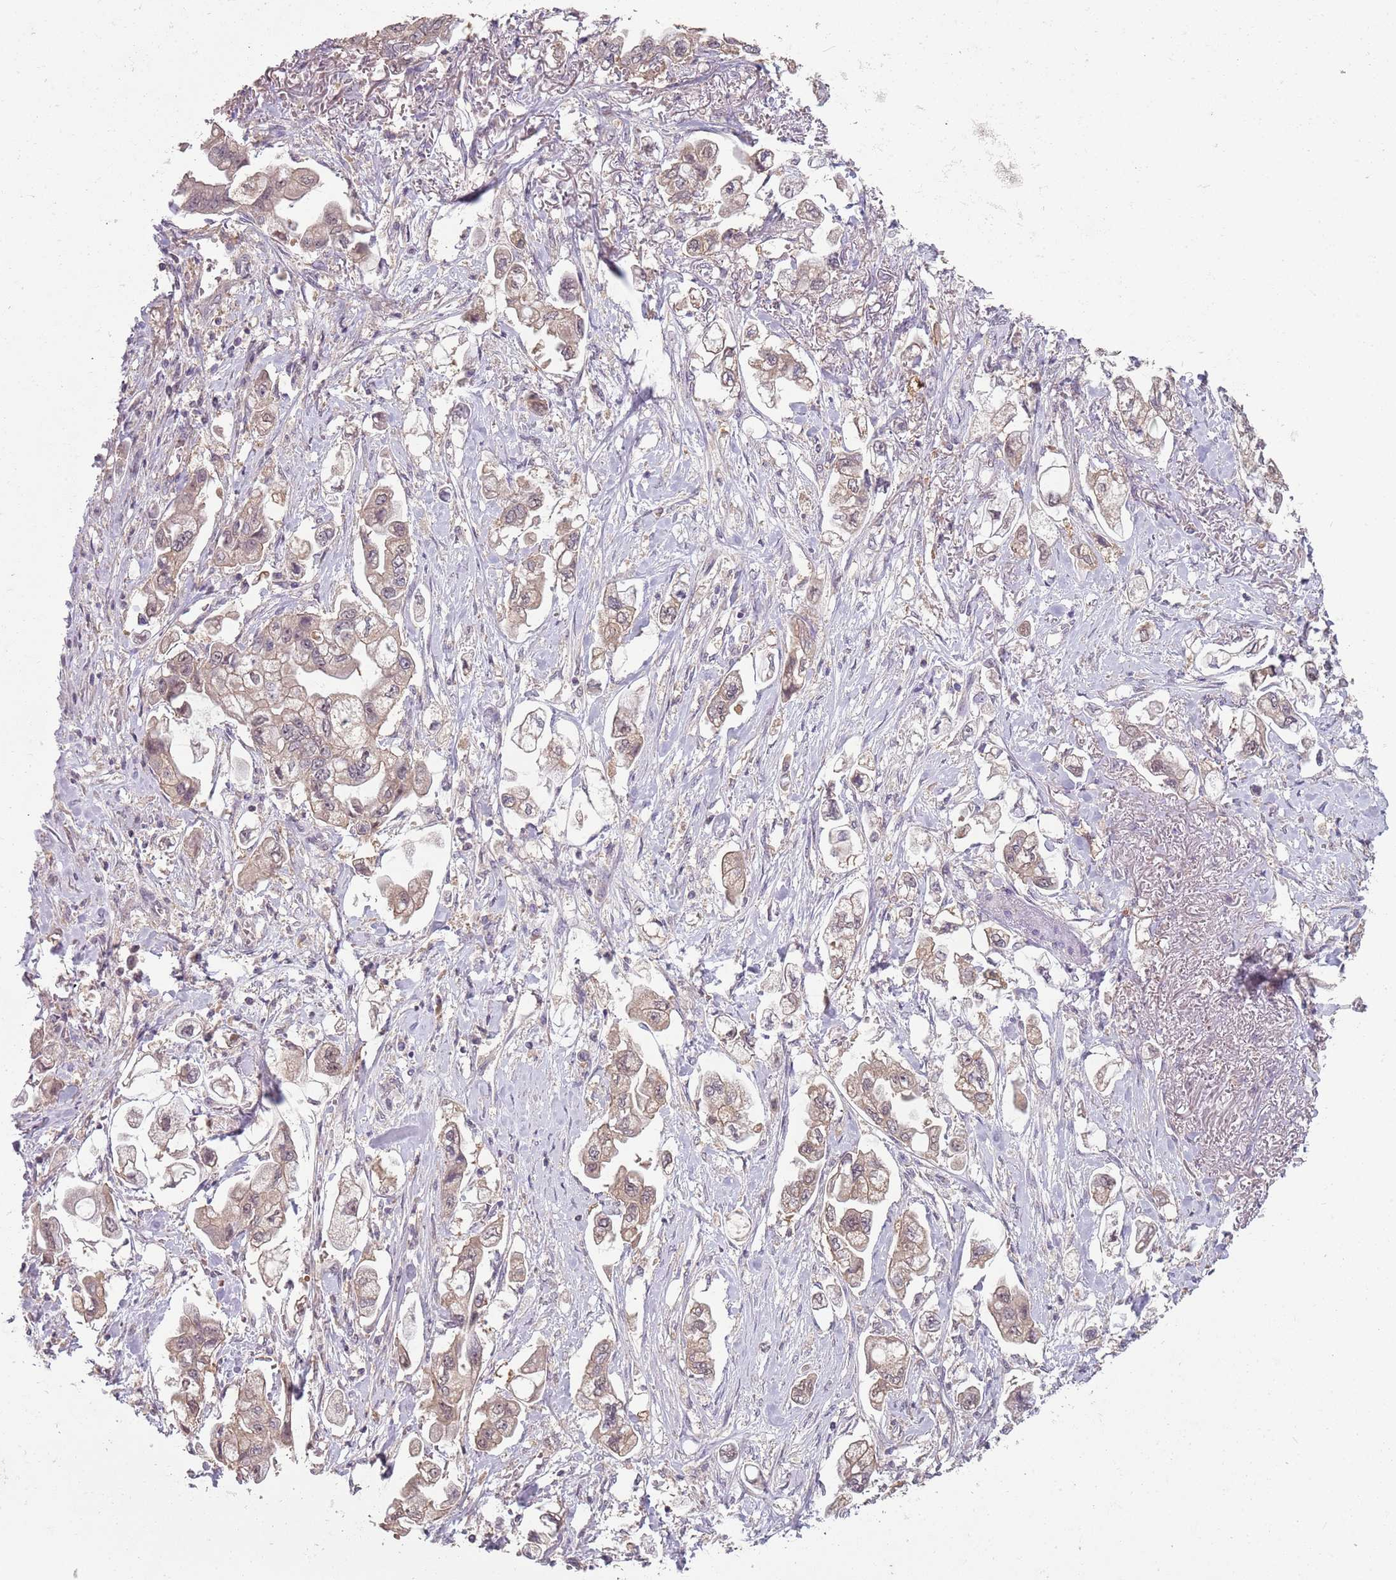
{"staining": {"intensity": "weak", "quantity": ">75%", "location": "cytoplasmic/membranous"}, "tissue": "stomach cancer", "cell_type": "Tumor cells", "image_type": "cancer", "snomed": [{"axis": "morphology", "description": "Adenocarcinoma, NOS"}, {"axis": "topography", "description": "Stomach"}], "caption": "Tumor cells show weak cytoplasmic/membranous positivity in about >75% of cells in adenocarcinoma (stomach).", "gene": "TEKT4", "patient": {"sex": "male", "age": 62}}